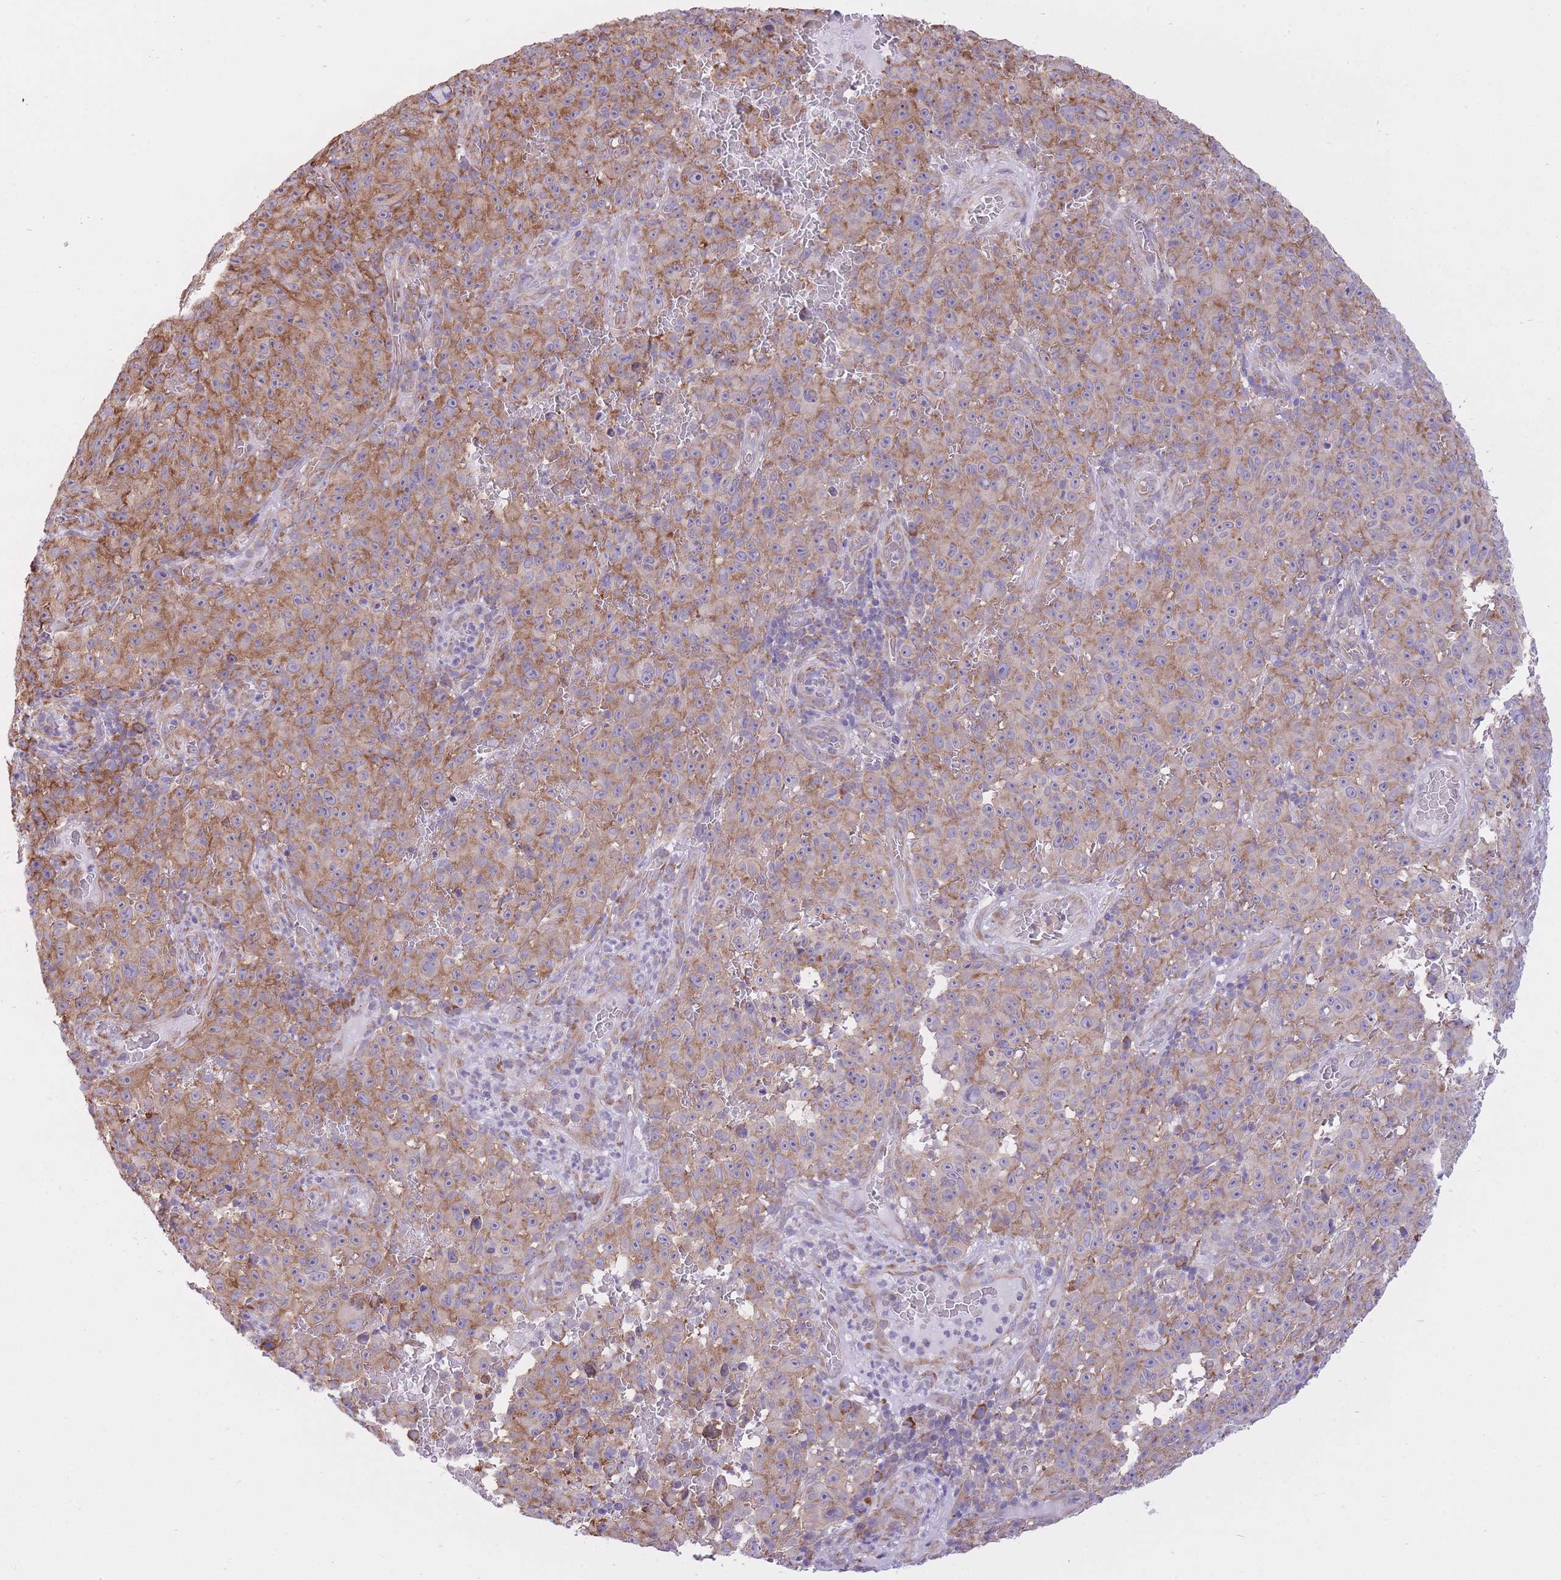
{"staining": {"intensity": "moderate", "quantity": ">75%", "location": "cytoplasmic/membranous"}, "tissue": "melanoma", "cell_type": "Tumor cells", "image_type": "cancer", "snomed": [{"axis": "morphology", "description": "Malignant melanoma, NOS"}, {"axis": "topography", "description": "Skin"}], "caption": "Moderate cytoplasmic/membranous protein staining is identified in about >75% of tumor cells in melanoma.", "gene": "ZNF501", "patient": {"sex": "female", "age": 82}}